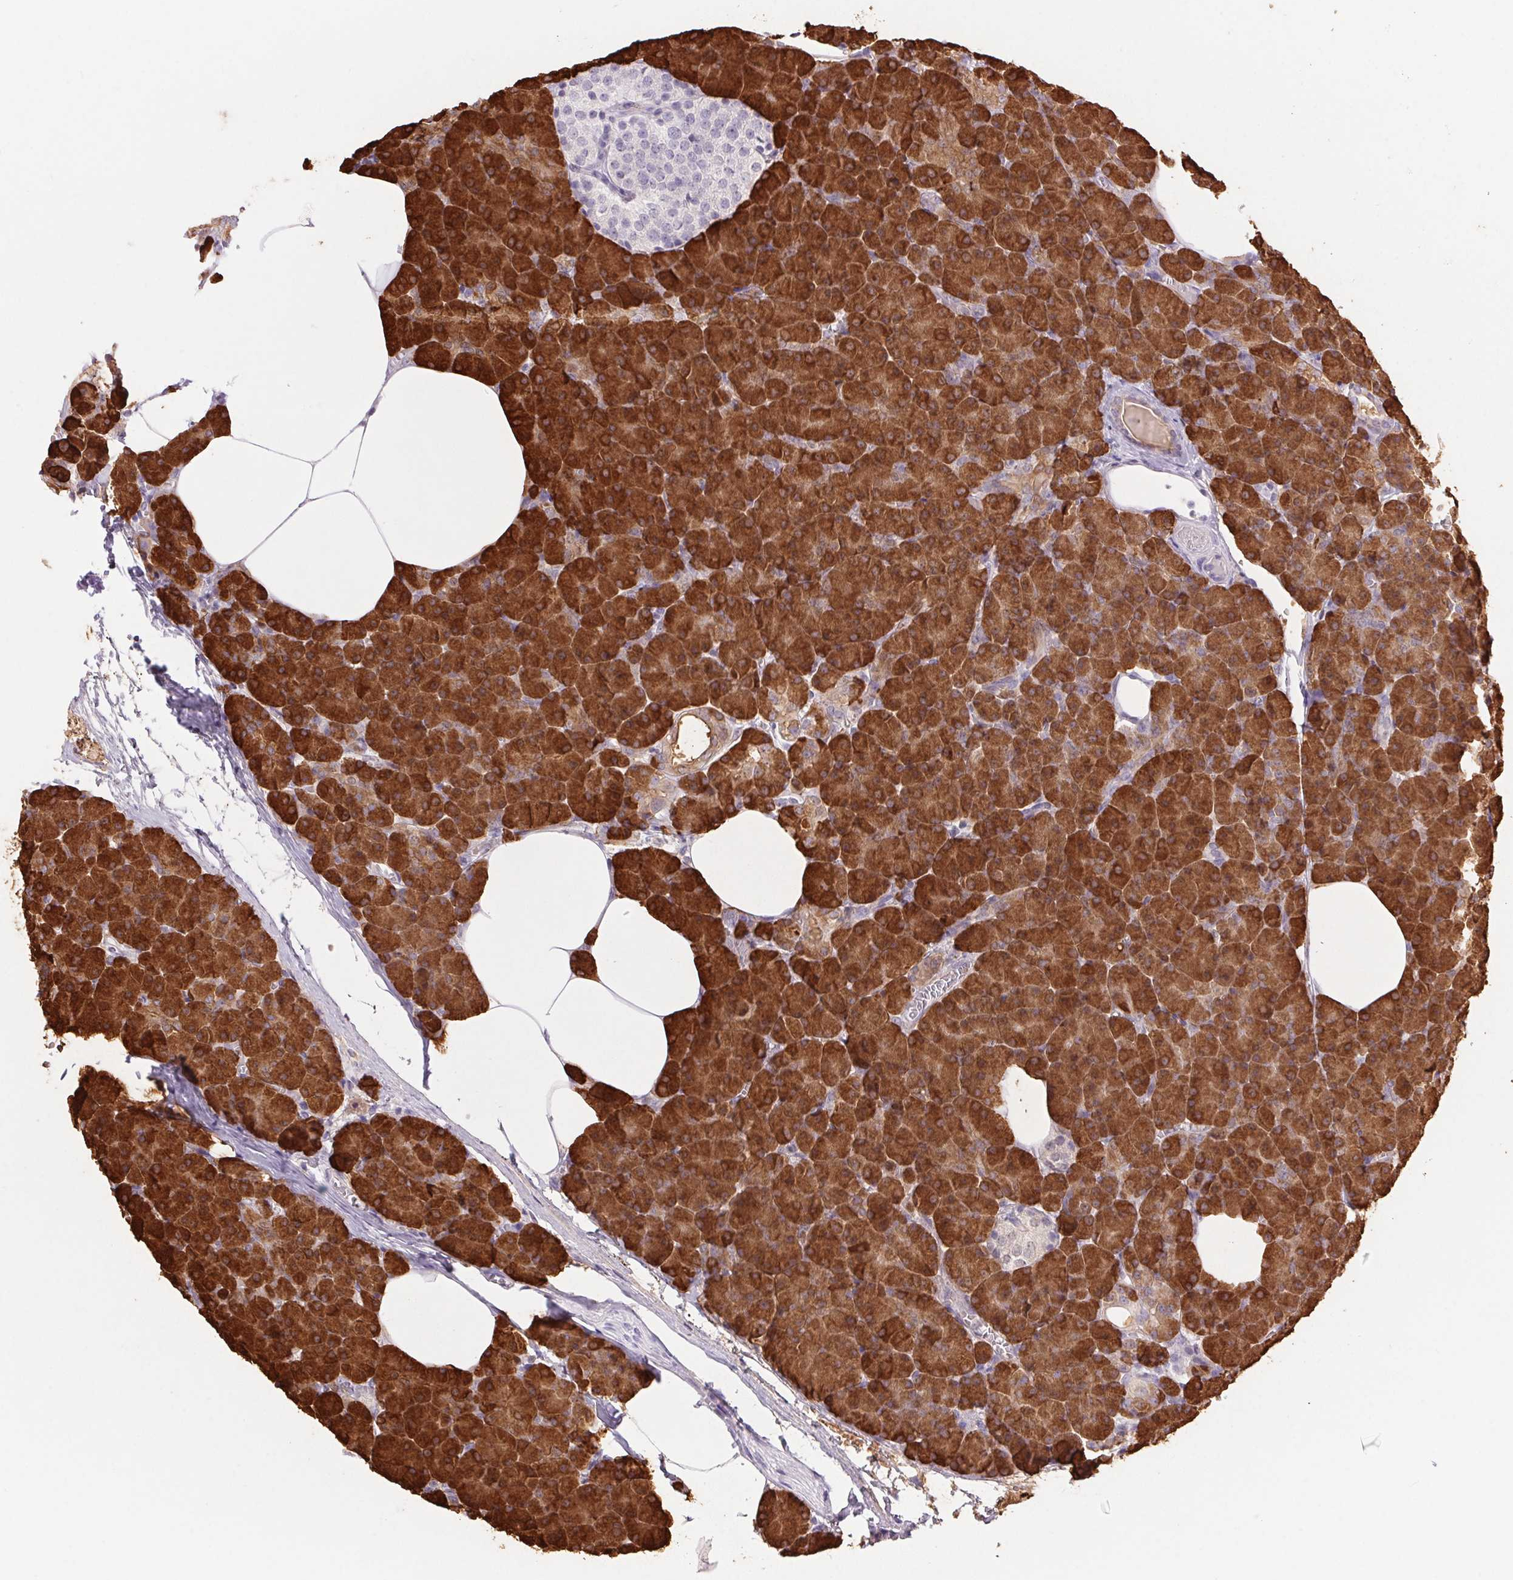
{"staining": {"intensity": "strong", "quantity": ">75%", "location": "cytoplasmic/membranous"}, "tissue": "pancreas", "cell_type": "Exocrine glandular cells", "image_type": "normal", "snomed": [{"axis": "morphology", "description": "Normal tissue, NOS"}, {"axis": "topography", "description": "Pancreas"}], "caption": "Pancreas stained for a protein demonstrates strong cytoplasmic/membranous positivity in exocrine glandular cells. (Brightfield microscopy of DAB IHC at high magnification).", "gene": "ERP27", "patient": {"sex": "female", "age": 45}}